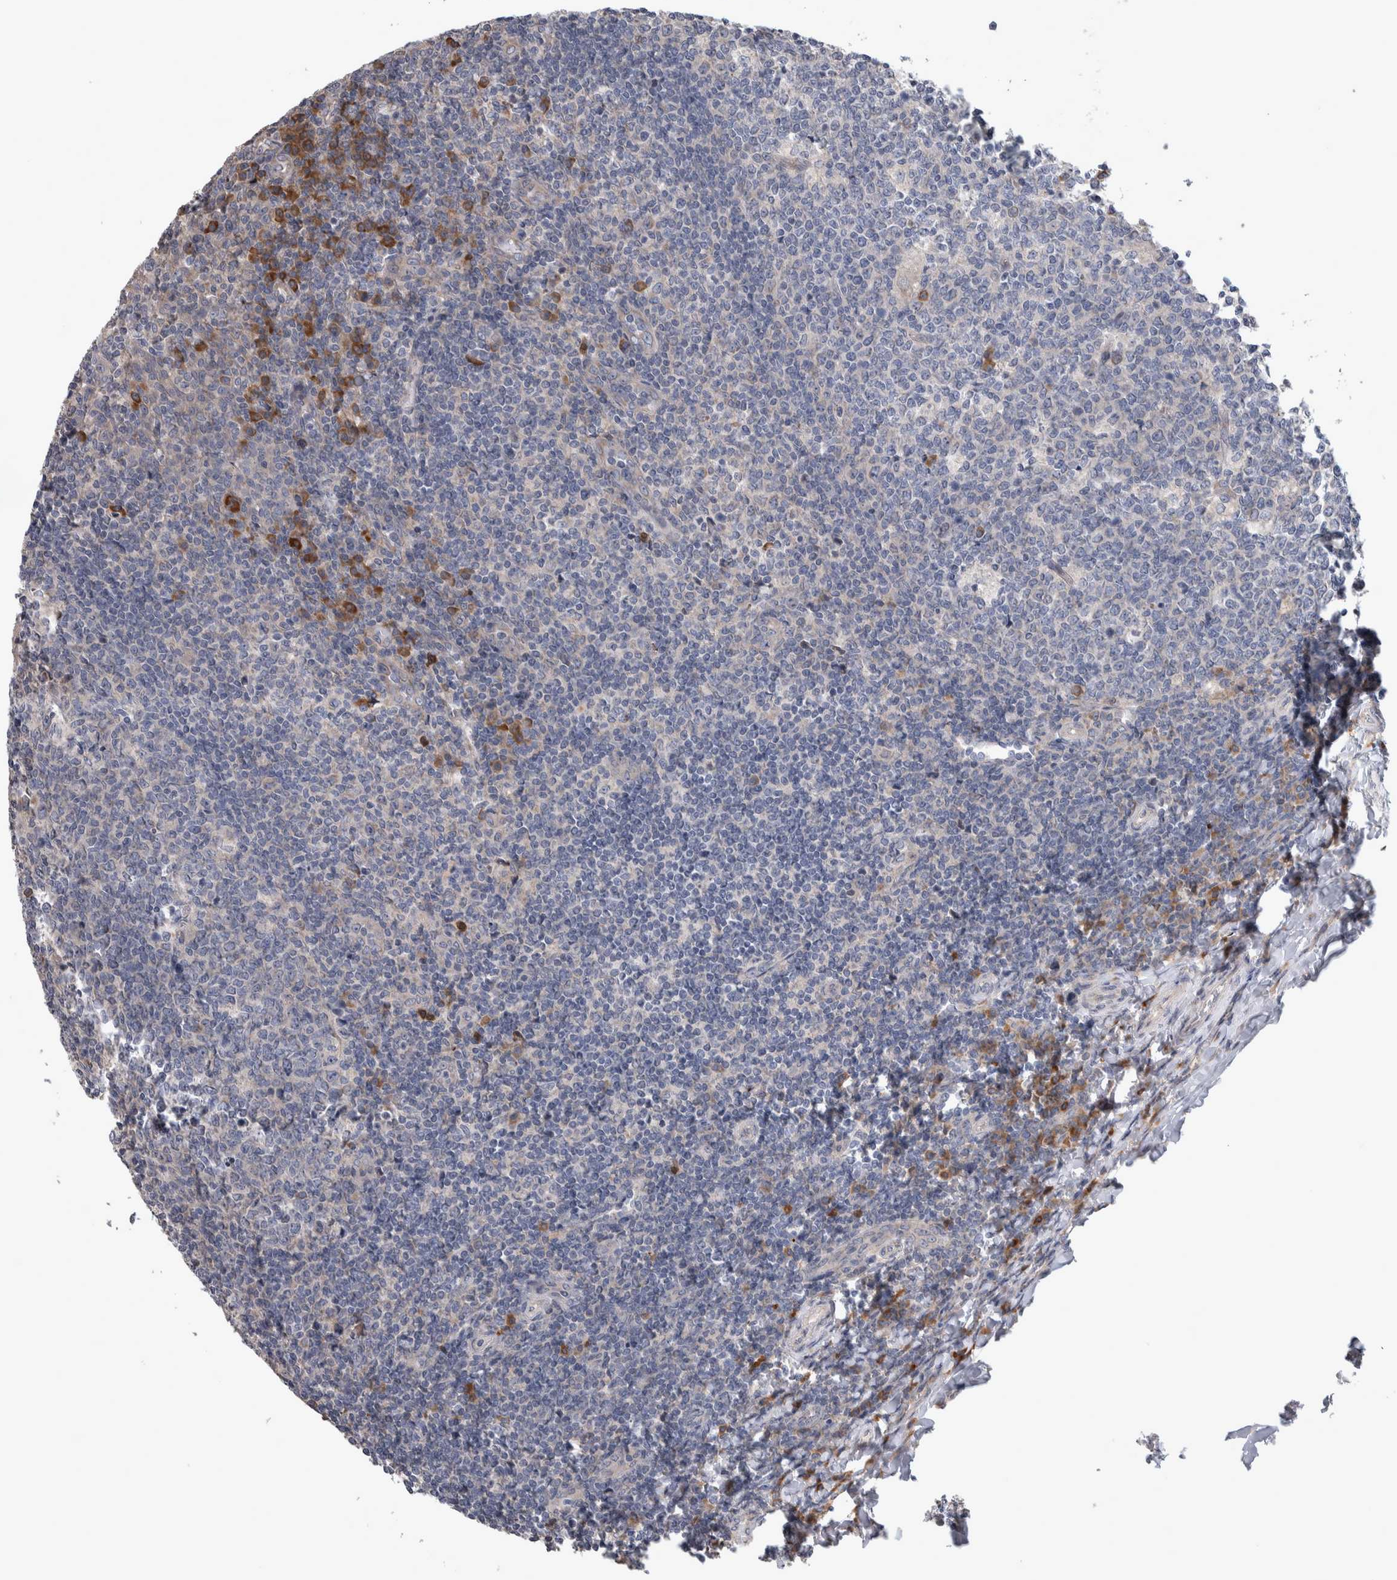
{"staining": {"intensity": "negative", "quantity": "none", "location": "none"}, "tissue": "tonsil", "cell_type": "Germinal center cells", "image_type": "normal", "snomed": [{"axis": "morphology", "description": "Normal tissue, NOS"}, {"axis": "topography", "description": "Tonsil"}], "caption": "High magnification brightfield microscopy of benign tonsil stained with DAB (3,3'-diaminobenzidine) (brown) and counterstained with hematoxylin (blue): germinal center cells show no significant positivity. Brightfield microscopy of immunohistochemistry stained with DAB (brown) and hematoxylin (blue), captured at high magnification.", "gene": "IBTK", "patient": {"sex": "female", "age": 19}}